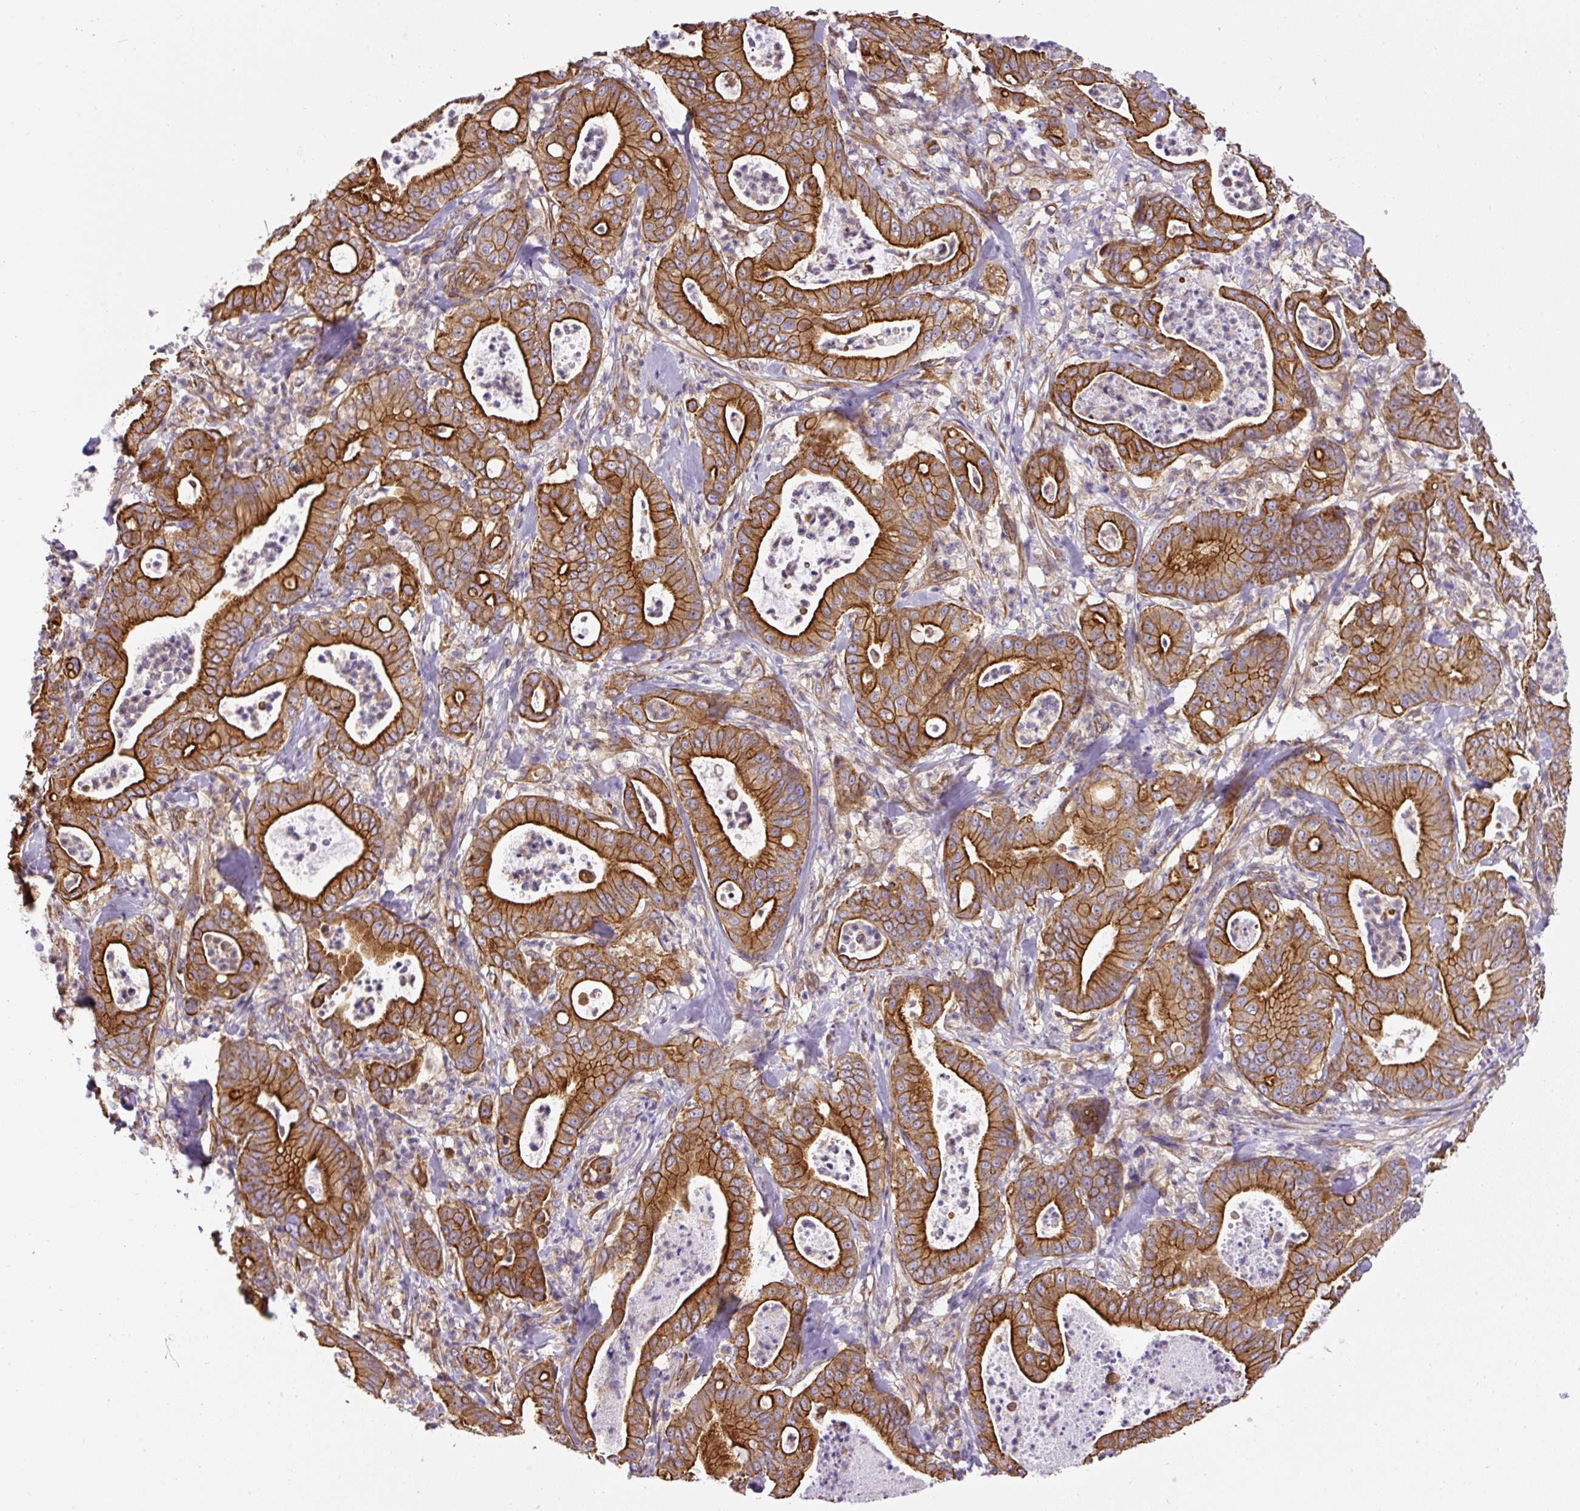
{"staining": {"intensity": "strong", "quantity": ">75%", "location": "cytoplasmic/membranous"}, "tissue": "pancreatic cancer", "cell_type": "Tumor cells", "image_type": "cancer", "snomed": [{"axis": "morphology", "description": "Adenocarcinoma, NOS"}, {"axis": "topography", "description": "Pancreas"}], "caption": "There is high levels of strong cytoplasmic/membranous expression in tumor cells of pancreatic adenocarcinoma, as demonstrated by immunohistochemical staining (brown color).", "gene": "DCTN1", "patient": {"sex": "male", "age": 71}}